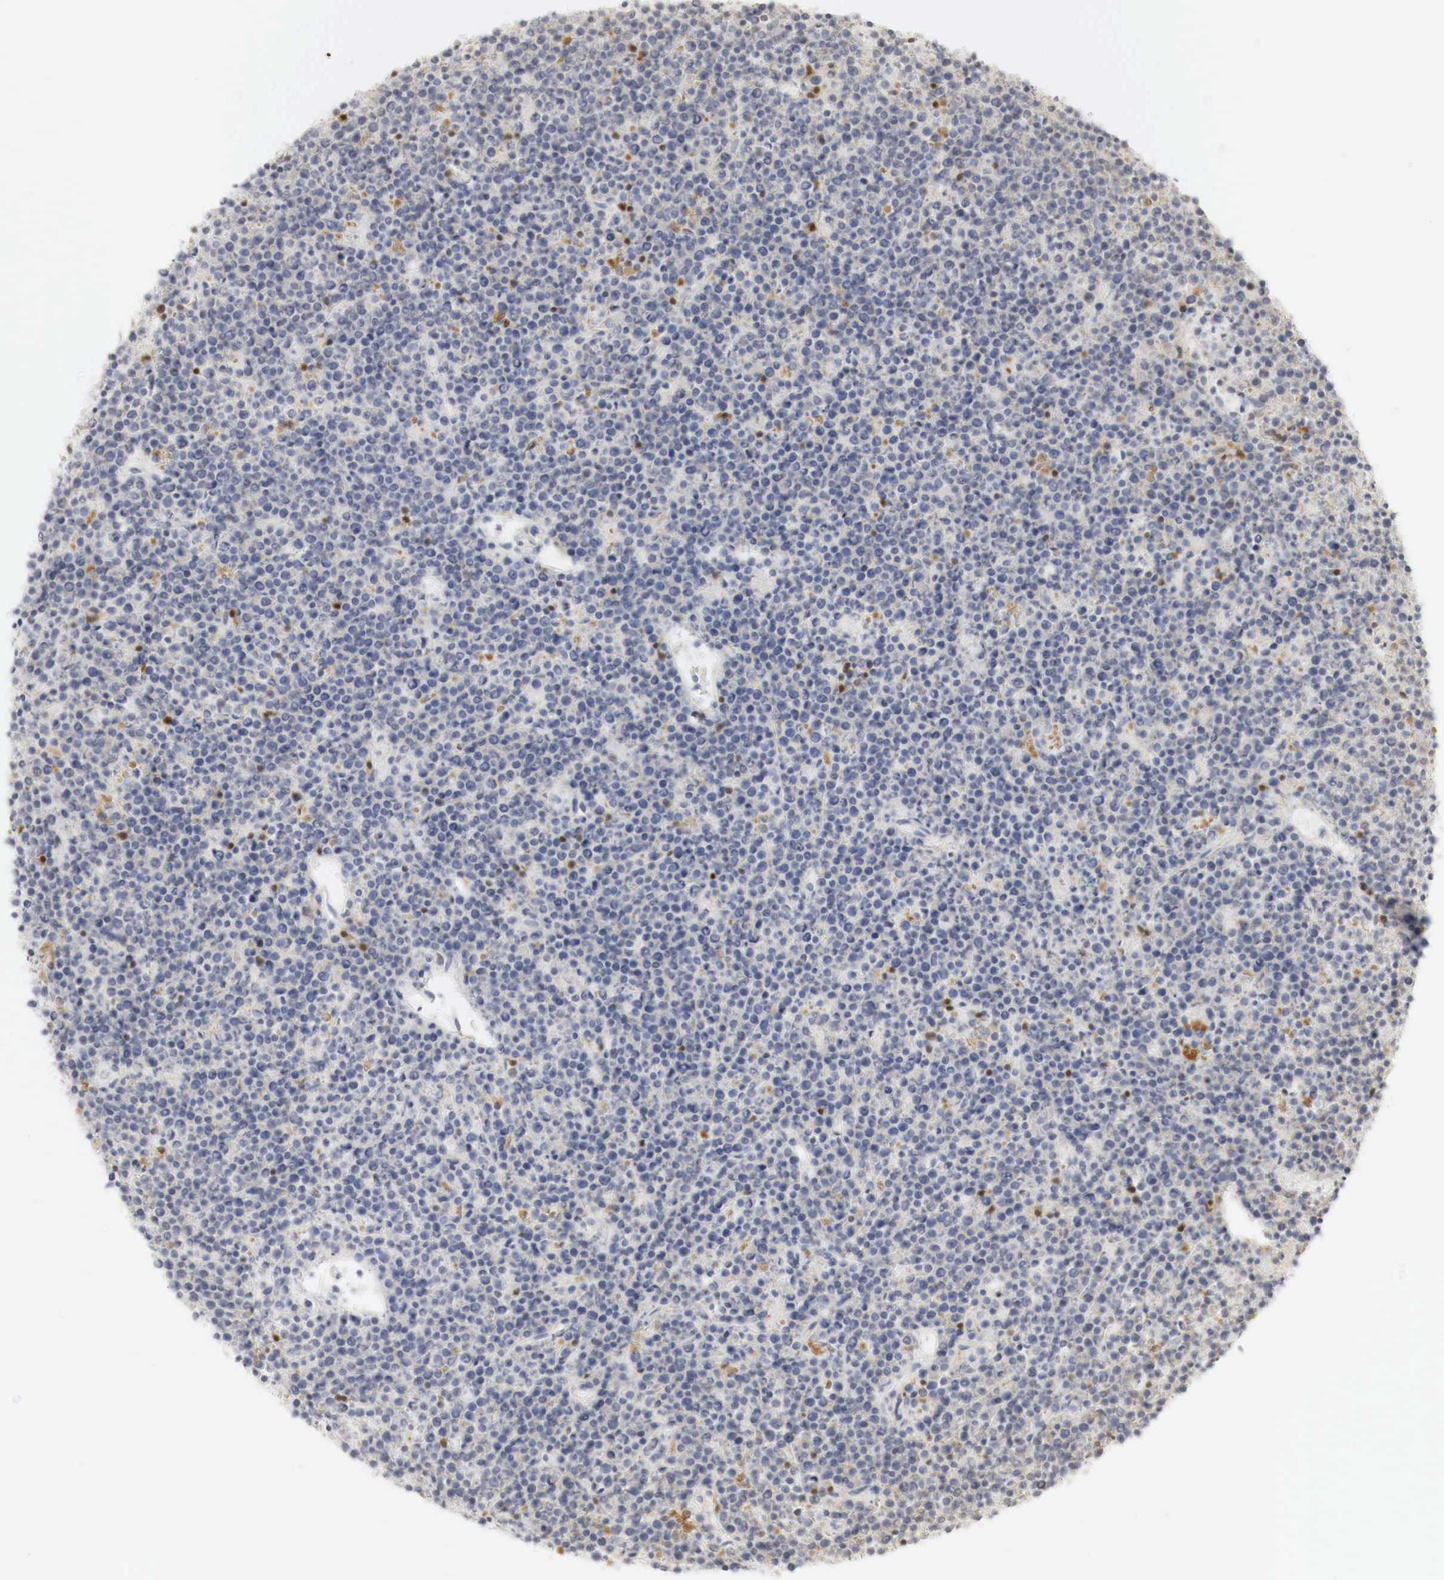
{"staining": {"intensity": "negative", "quantity": "none", "location": "none"}, "tissue": "lymphoma", "cell_type": "Tumor cells", "image_type": "cancer", "snomed": [{"axis": "morphology", "description": "Malignant lymphoma, non-Hodgkin's type, High grade"}, {"axis": "topography", "description": "Ovary"}], "caption": "IHC of human high-grade malignant lymphoma, non-Hodgkin's type demonstrates no positivity in tumor cells.", "gene": "TP63", "patient": {"sex": "female", "age": 56}}